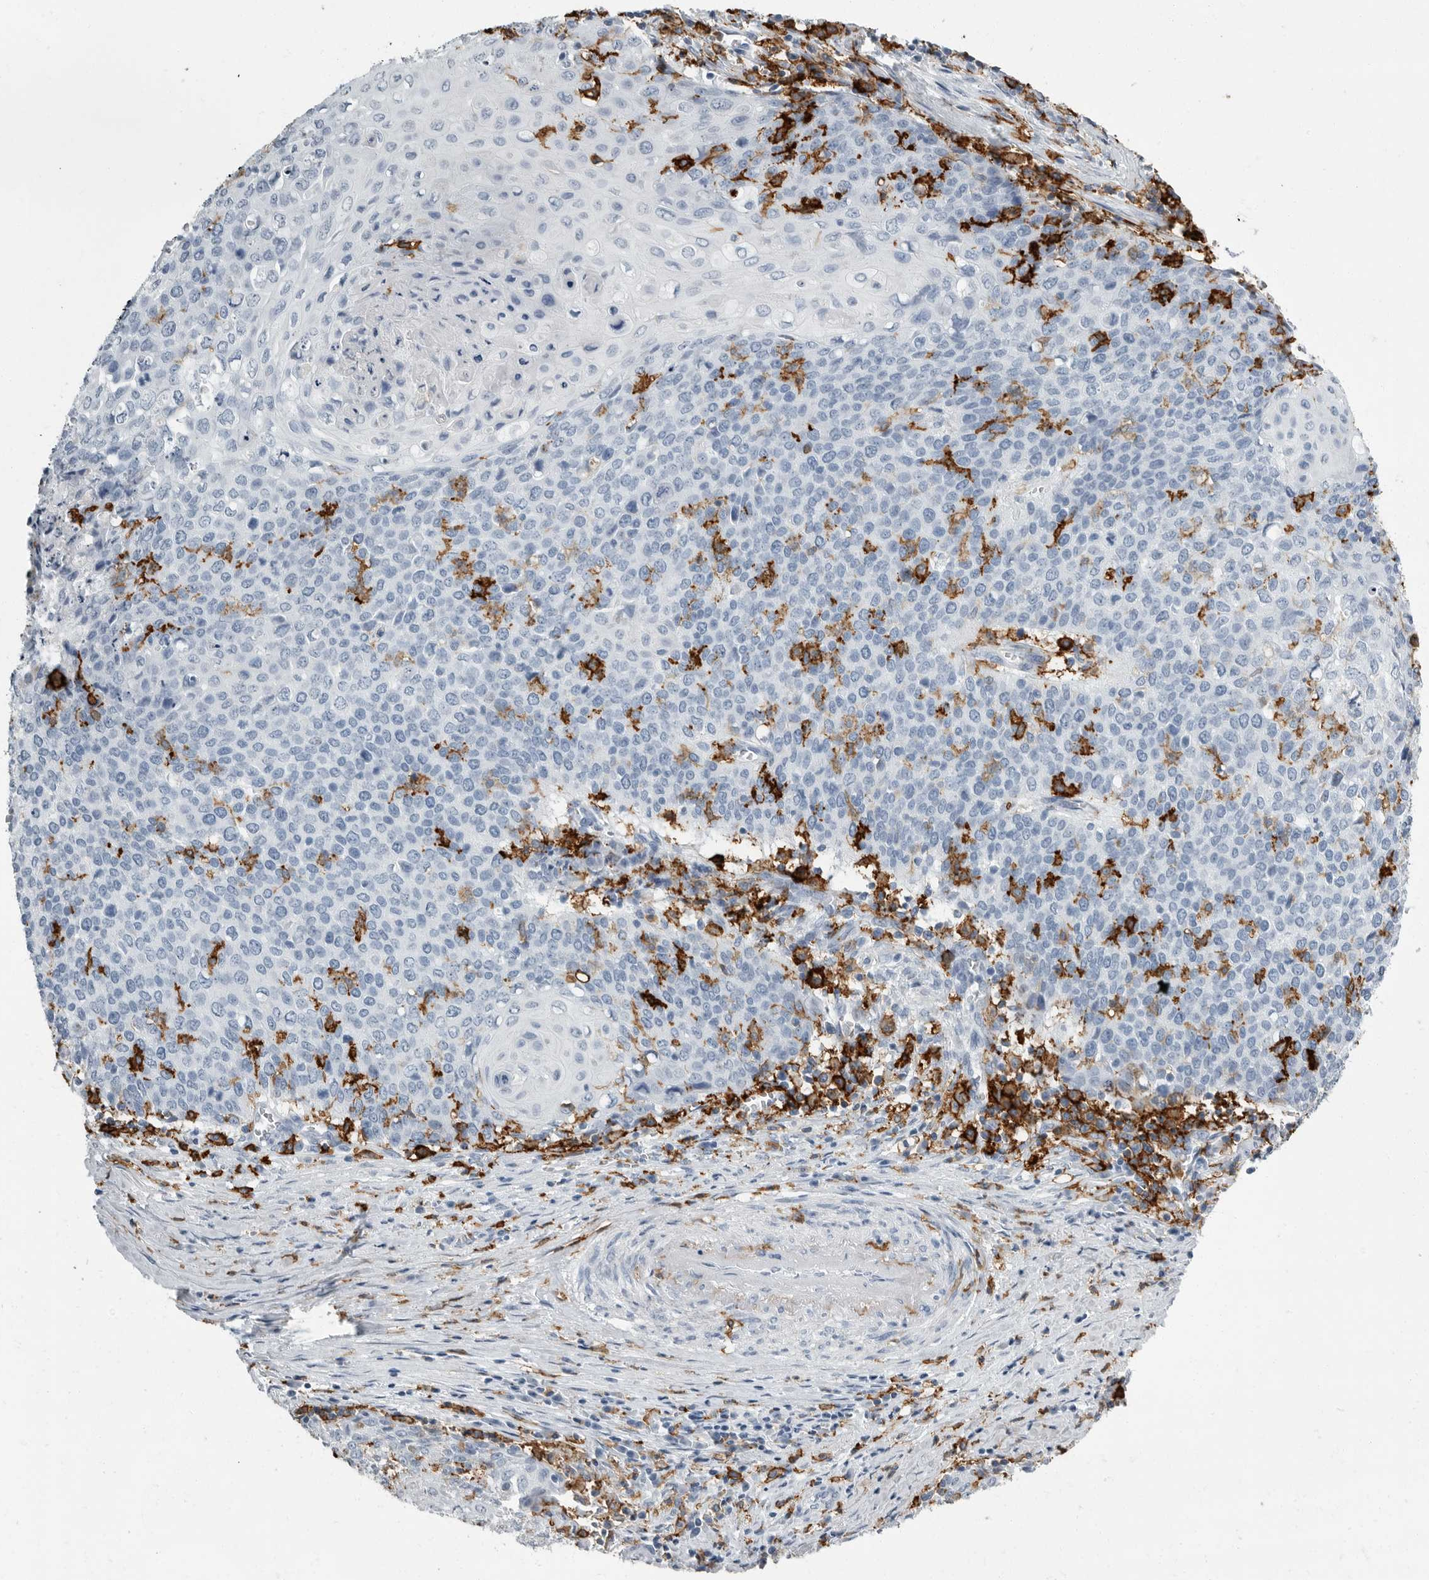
{"staining": {"intensity": "negative", "quantity": "none", "location": "none"}, "tissue": "cervical cancer", "cell_type": "Tumor cells", "image_type": "cancer", "snomed": [{"axis": "morphology", "description": "Squamous cell carcinoma, NOS"}, {"axis": "topography", "description": "Cervix"}], "caption": "Immunohistochemistry of cervical squamous cell carcinoma exhibits no staining in tumor cells. The staining is performed using DAB brown chromogen with nuclei counter-stained in using hematoxylin.", "gene": "FCER1G", "patient": {"sex": "female", "age": 39}}